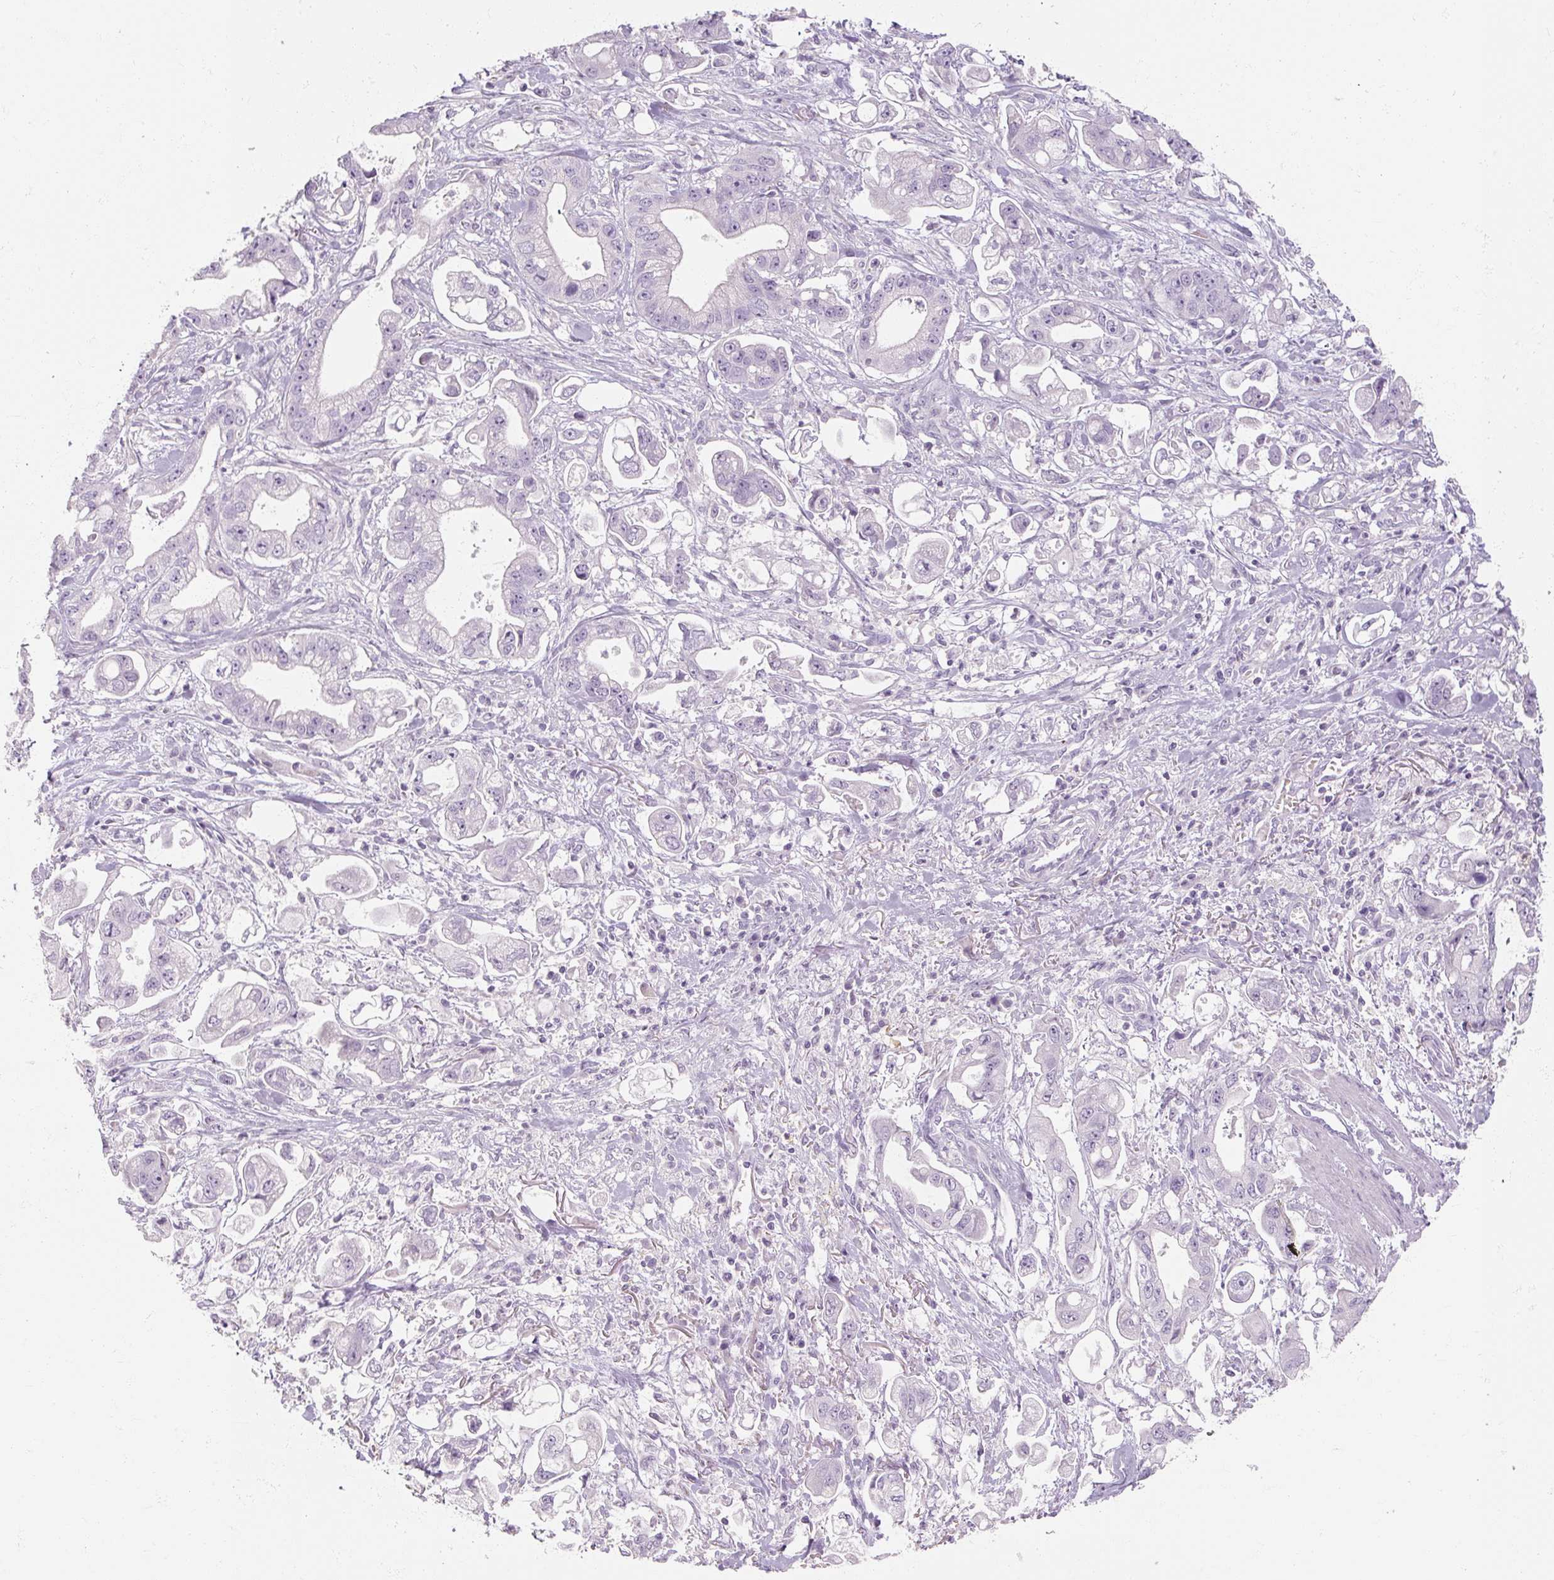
{"staining": {"intensity": "negative", "quantity": "none", "location": "none"}, "tissue": "stomach cancer", "cell_type": "Tumor cells", "image_type": "cancer", "snomed": [{"axis": "morphology", "description": "Adenocarcinoma, NOS"}, {"axis": "topography", "description": "Stomach"}], "caption": "Tumor cells show no significant protein staining in stomach cancer. Brightfield microscopy of immunohistochemistry (IHC) stained with DAB (brown) and hematoxylin (blue), captured at high magnification.", "gene": "NFE2L3", "patient": {"sex": "male", "age": 62}}